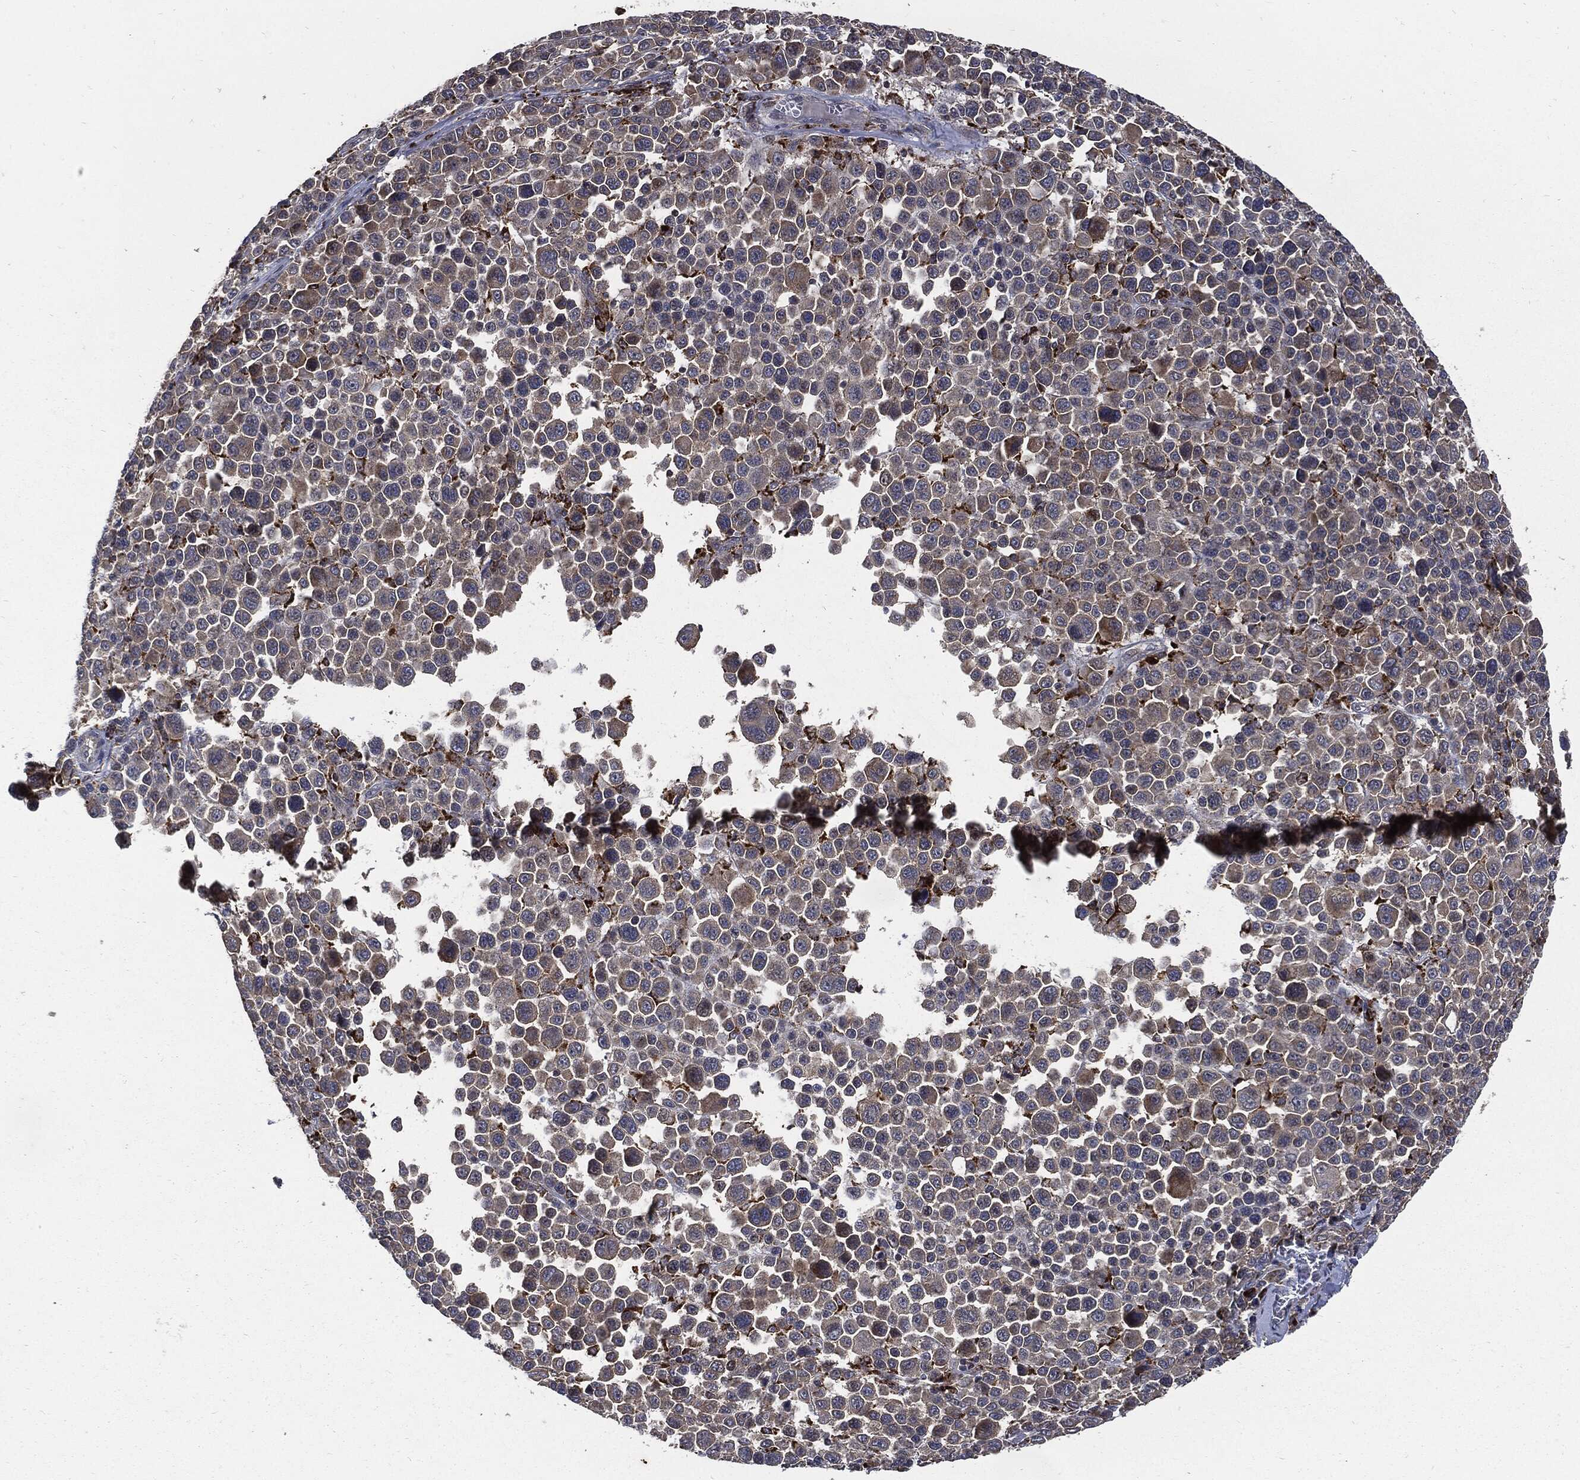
{"staining": {"intensity": "negative", "quantity": "none", "location": "none"}, "tissue": "melanoma", "cell_type": "Tumor cells", "image_type": "cancer", "snomed": [{"axis": "morphology", "description": "Malignant melanoma, NOS"}, {"axis": "topography", "description": "Skin"}], "caption": "Immunohistochemistry histopathology image of human malignant melanoma stained for a protein (brown), which demonstrates no expression in tumor cells.", "gene": "SLC31A2", "patient": {"sex": "female", "age": 57}}